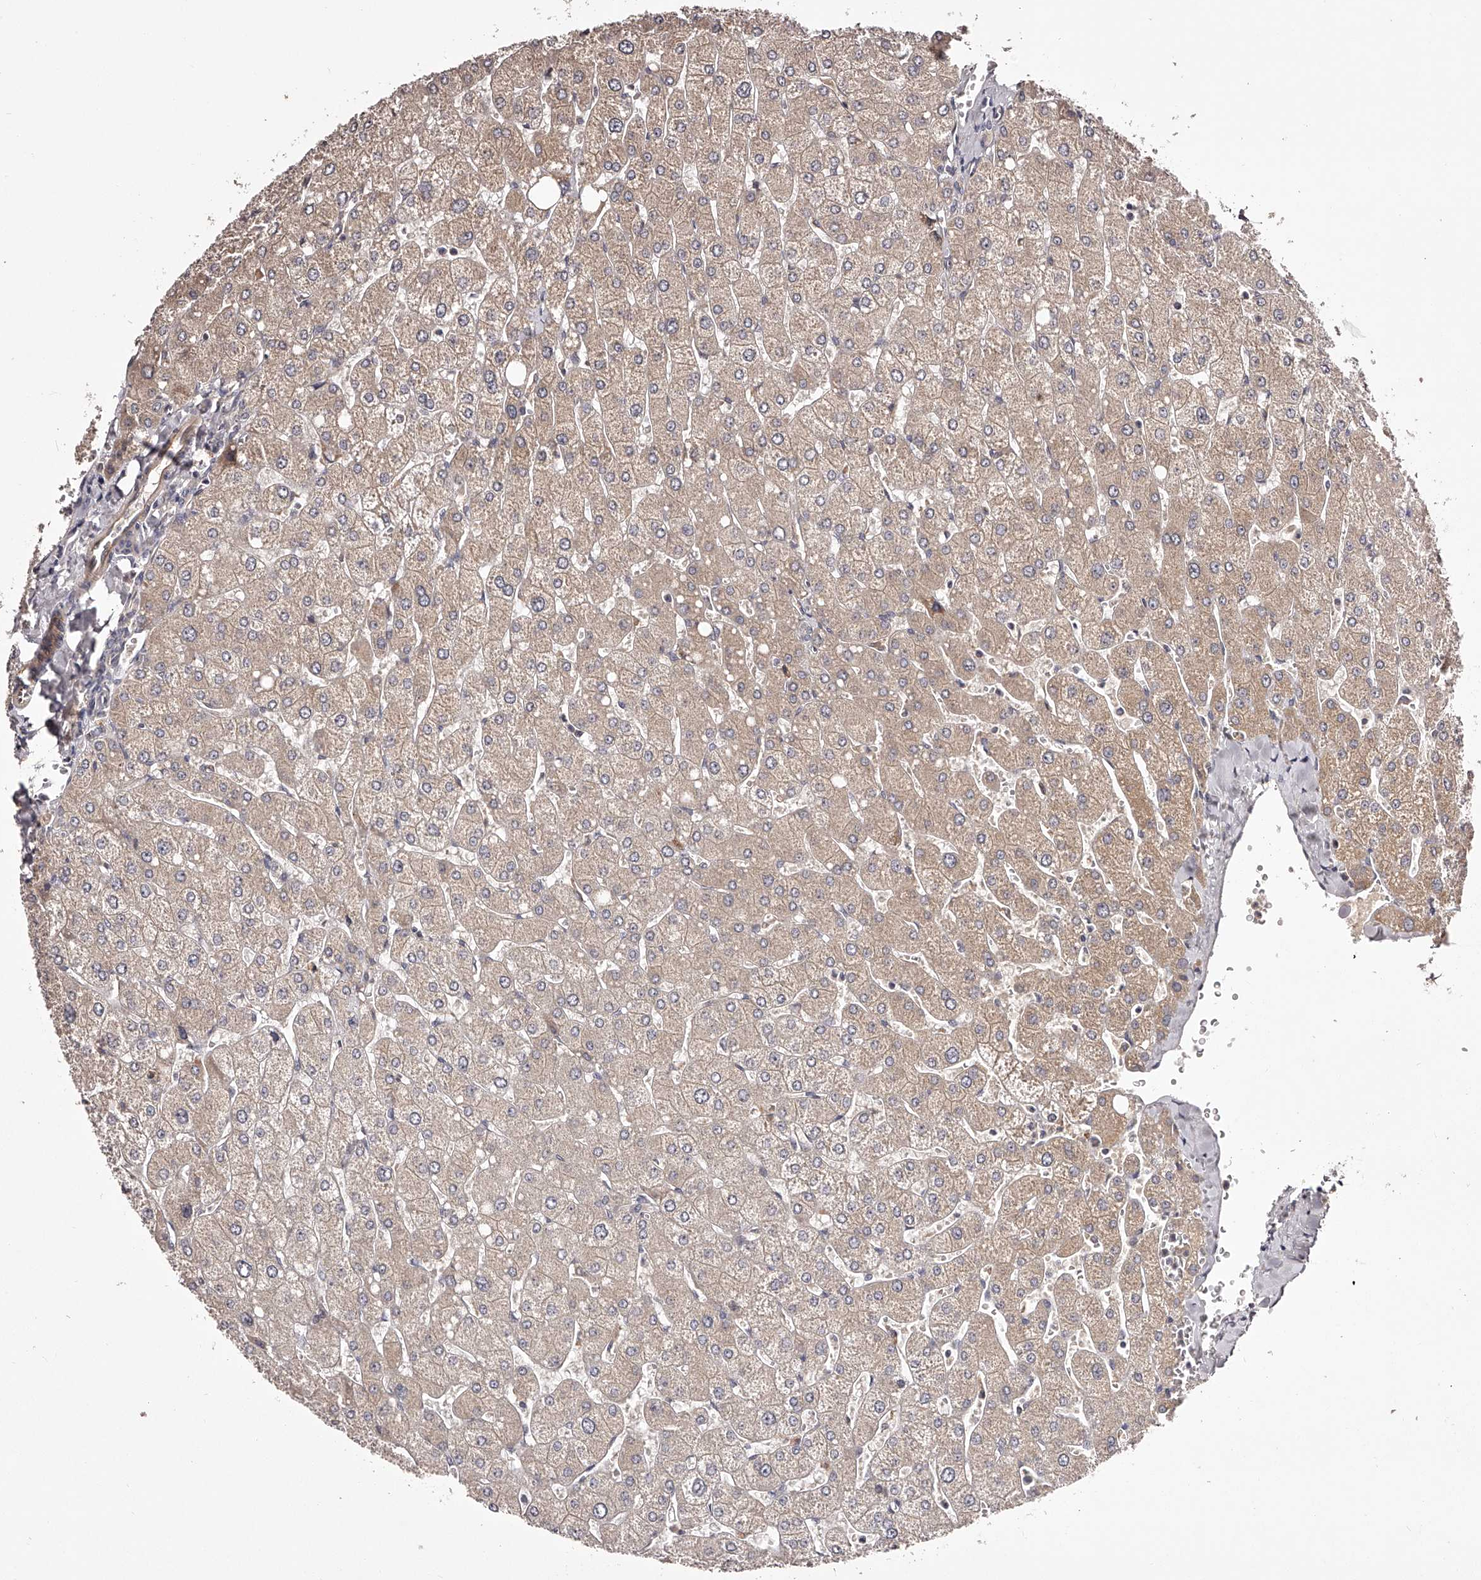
{"staining": {"intensity": "weak", "quantity": ">75%", "location": "cytoplasmic/membranous"}, "tissue": "liver", "cell_type": "Cholangiocytes", "image_type": "normal", "snomed": [{"axis": "morphology", "description": "Normal tissue, NOS"}, {"axis": "topography", "description": "Liver"}], "caption": "Approximately >75% of cholangiocytes in benign human liver show weak cytoplasmic/membranous protein staining as visualized by brown immunohistochemical staining.", "gene": "ODF2L", "patient": {"sex": "male", "age": 55}}